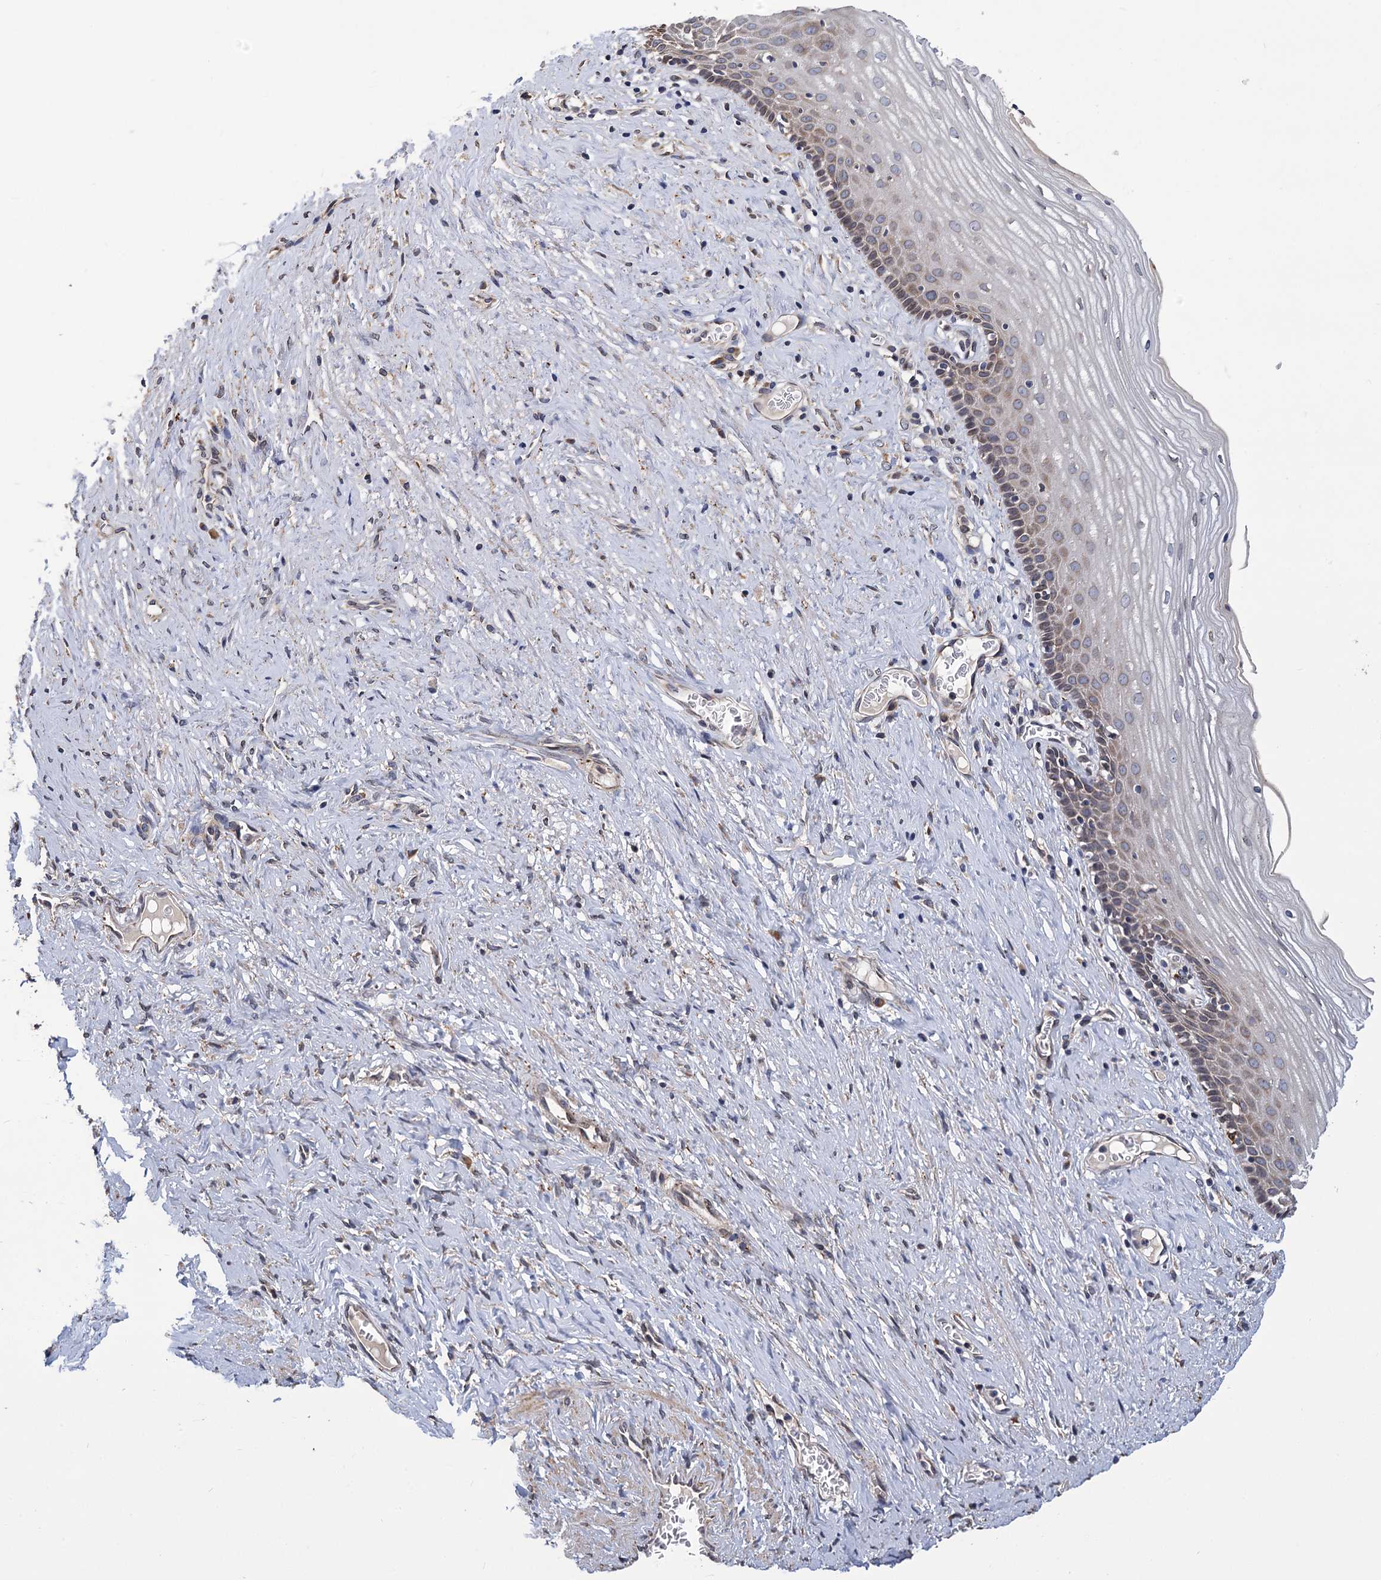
{"staining": {"intensity": "negative", "quantity": "none", "location": "none"}, "tissue": "cervix", "cell_type": "Glandular cells", "image_type": "normal", "snomed": [{"axis": "morphology", "description": "Normal tissue, NOS"}, {"axis": "topography", "description": "Cervix"}], "caption": "Immunohistochemistry micrograph of unremarkable human cervix stained for a protein (brown), which demonstrates no expression in glandular cells. (DAB (3,3'-diaminobenzidine) IHC visualized using brightfield microscopy, high magnification).", "gene": "SUPV3L1", "patient": {"sex": "female", "age": 42}}